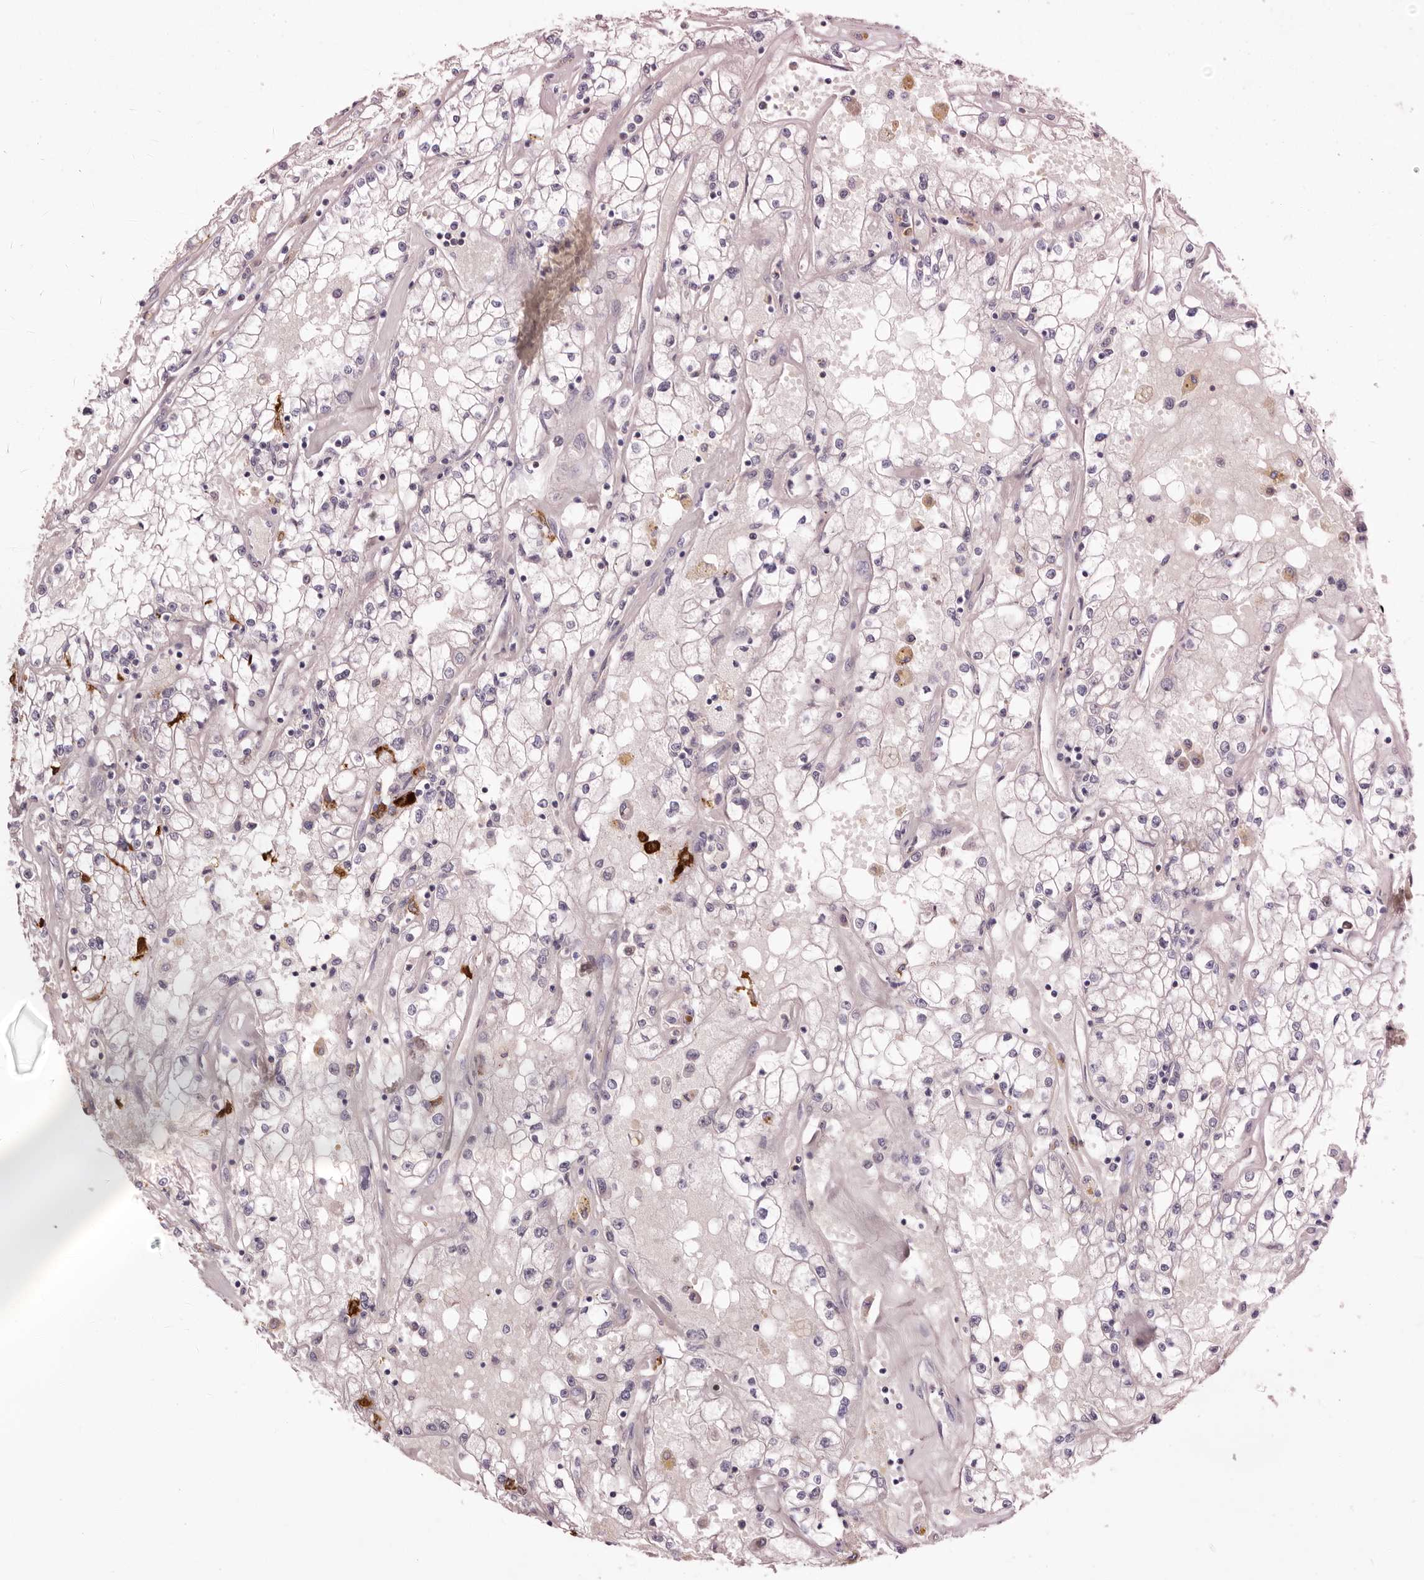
{"staining": {"intensity": "negative", "quantity": "none", "location": "none"}, "tissue": "renal cancer", "cell_type": "Tumor cells", "image_type": "cancer", "snomed": [{"axis": "morphology", "description": "Adenocarcinoma, NOS"}, {"axis": "topography", "description": "Kidney"}], "caption": "Renal cancer was stained to show a protein in brown. There is no significant positivity in tumor cells. The staining is performed using DAB (3,3'-diaminobenzidine) brown chromogen with nuclei counter-stained in using hematoxylin.", "gene": "S1PR5", "patient": {"sex": "male", "age": 56}}